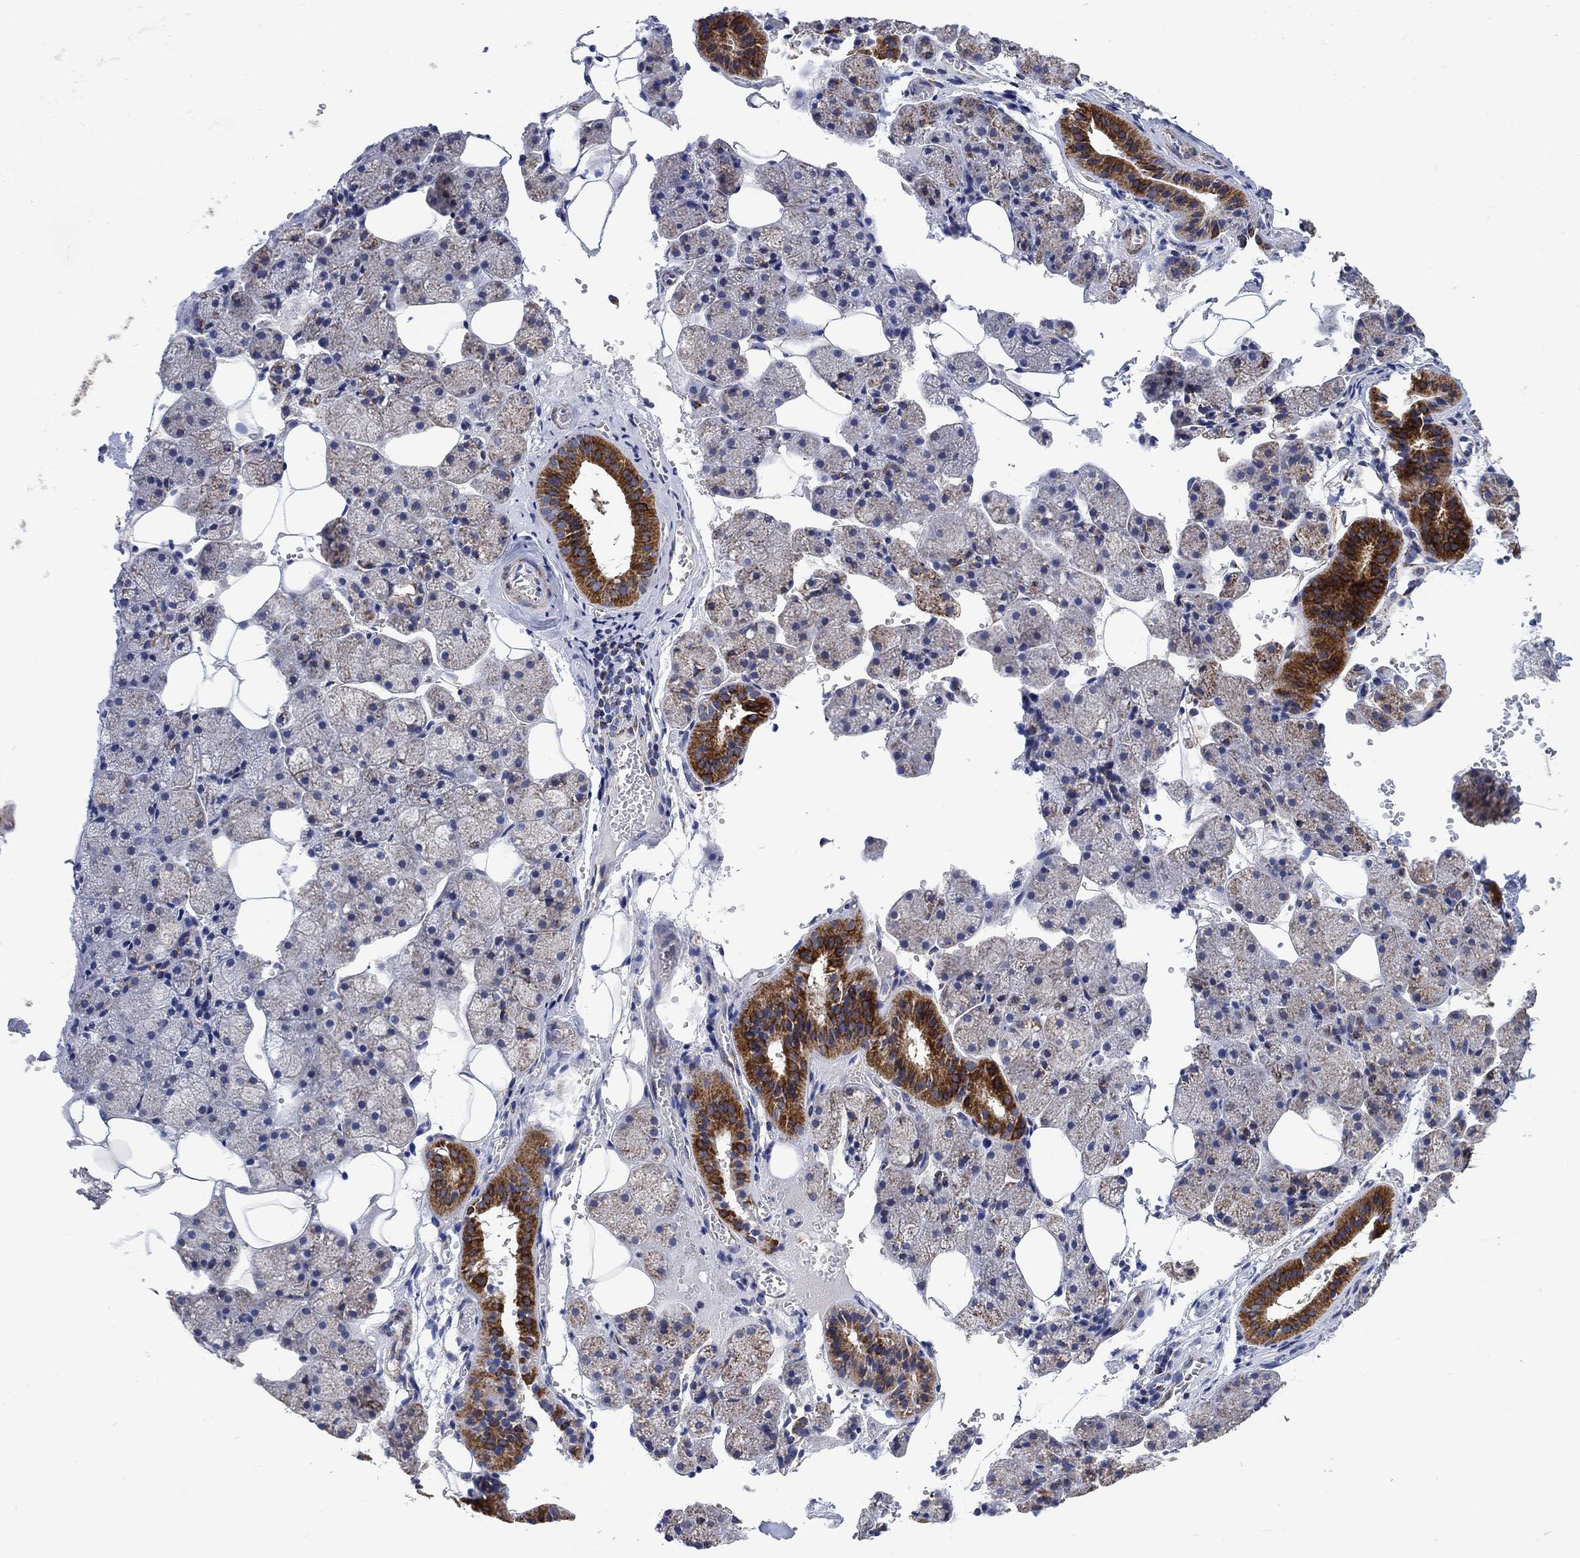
{"staining": {"intensity": "strong", "quantity": "25%-75%", "location": "cytoplasmic/membranous"}, "tissue": "salivary gland", "cell_type": "Glandular cells", "image_type": "normal", "snomed": [{"axis": "morphology", "description": "Normal tissue, NOS"}, {"axis": "topography", "description": "Salivary gland"}], "caption": "Immunohistochemical staining of normal human salivary gland exhibits strong cytoplasmic/membranous protein staining in approximately 25%-75% of glandular cells.", "gene": "NDUFS3", "patient": {"sex": "male", "age": 38}}